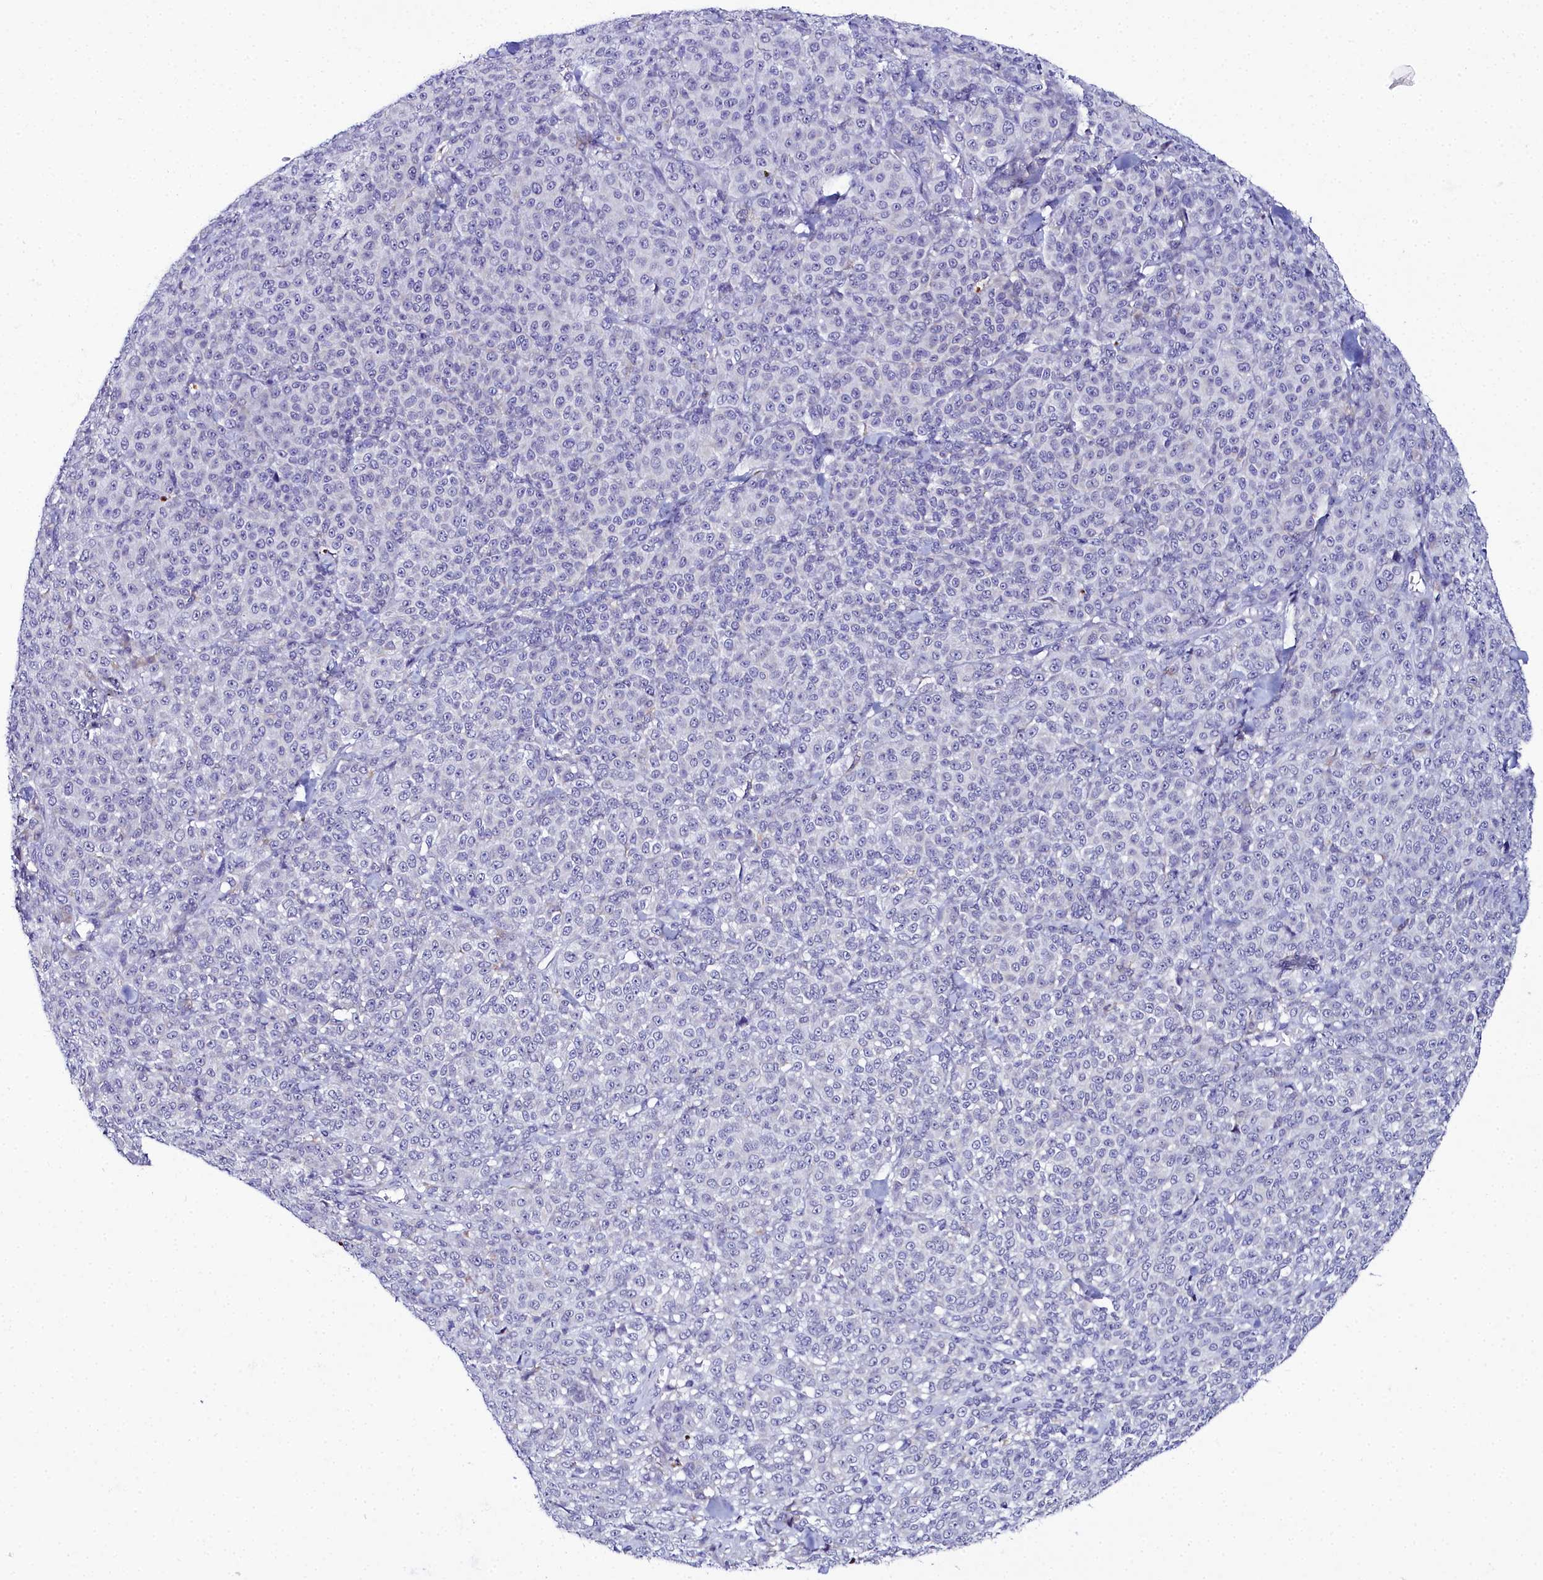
{"staining": {"intensity": "negative", "quantity": "none", "location": "none"}, "tissue": "melanoma", "cell_type": "Tumor cells", "image_type": "cancer", "snomed": [{"axis": "morphology", "description": "Normal tissue, NOS"}, {"axis": "morphology", "description": "Malignant melanoma, NOS"}, {"axis": "topography", "description": "Skin"}], "caption": "Protein analysis of melanoma displays no significant staining in tumor cells.", "gene": "ELAPOR2", "patient": {"sex": "female", "age": 34}}